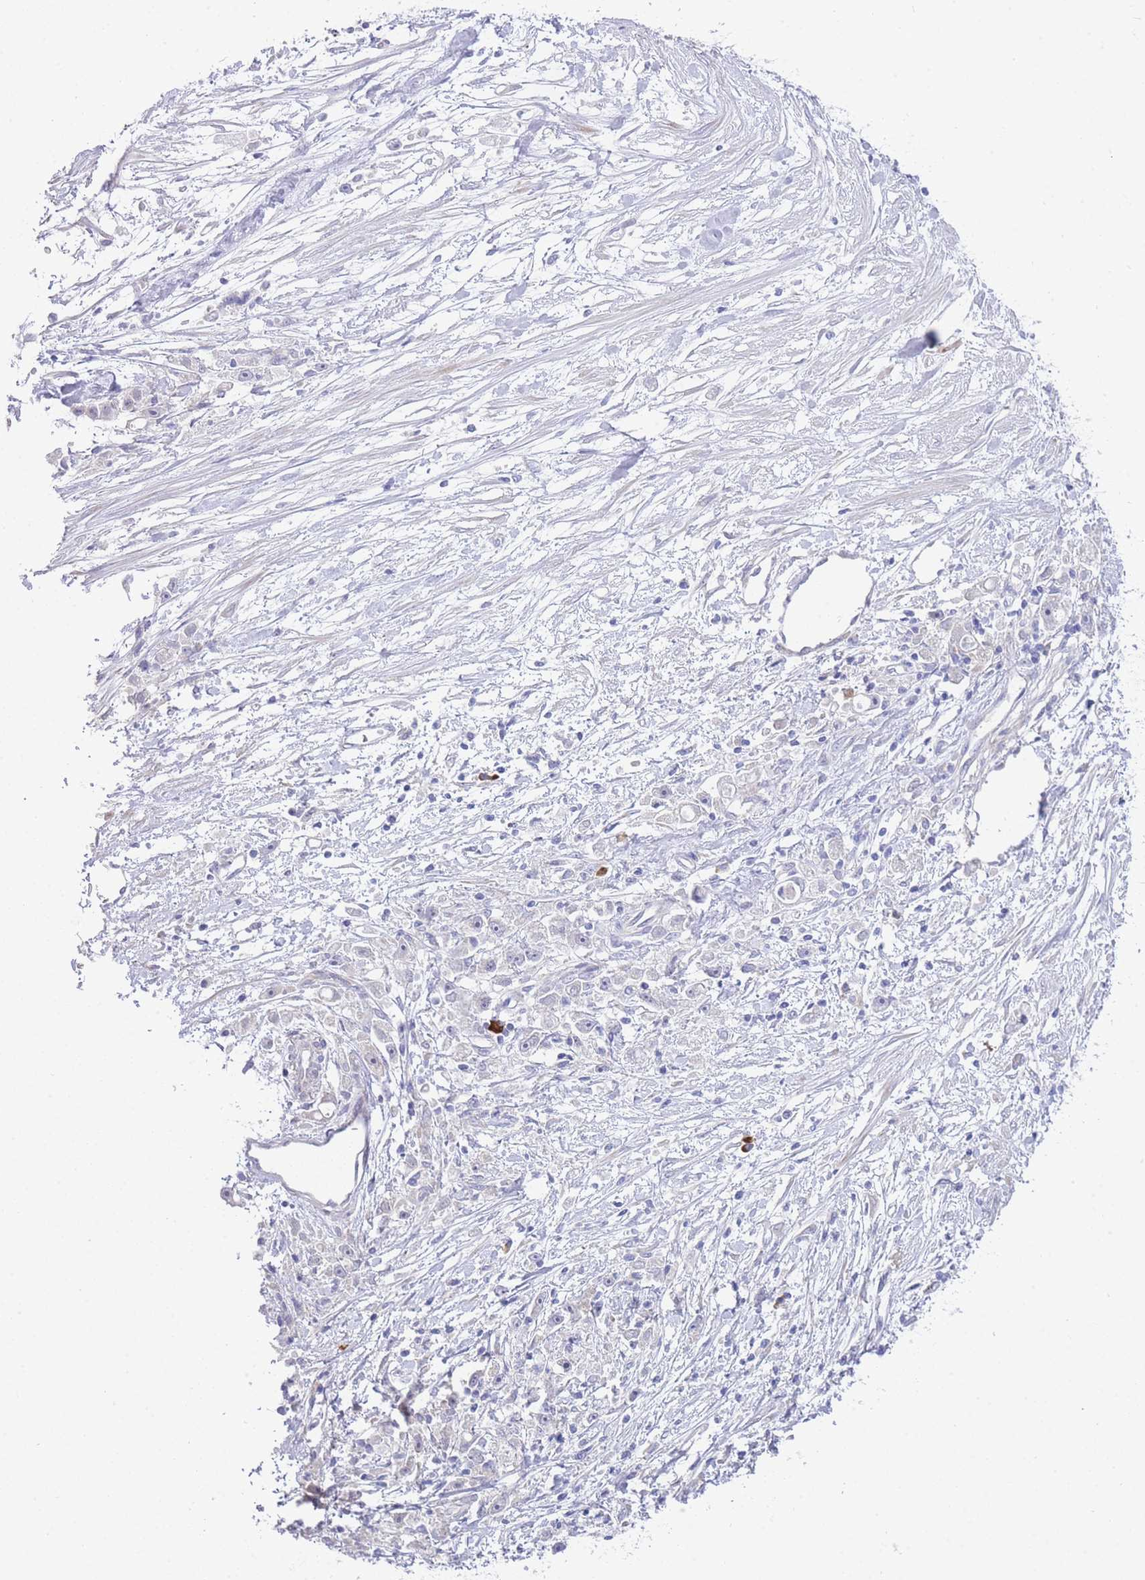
{"staining": {"intensity": "negative", "quantity": "none", "location": "none"}, "tissue": "stomach cancer", "cell_type": "Tumor cells", "image_type": "cancer", "snomed": [{"axis": "morphology", "description": "Adenocarcinoma, NOS"}, {"axis": "topography", "description": "Stomach"}], "caption": "Human stomach adenocarcinoma stained for a protein using IHC reveals no expression in tumor cells.", "gene": "ZNF510", "patient": {"sex": "female", "age": 59}}